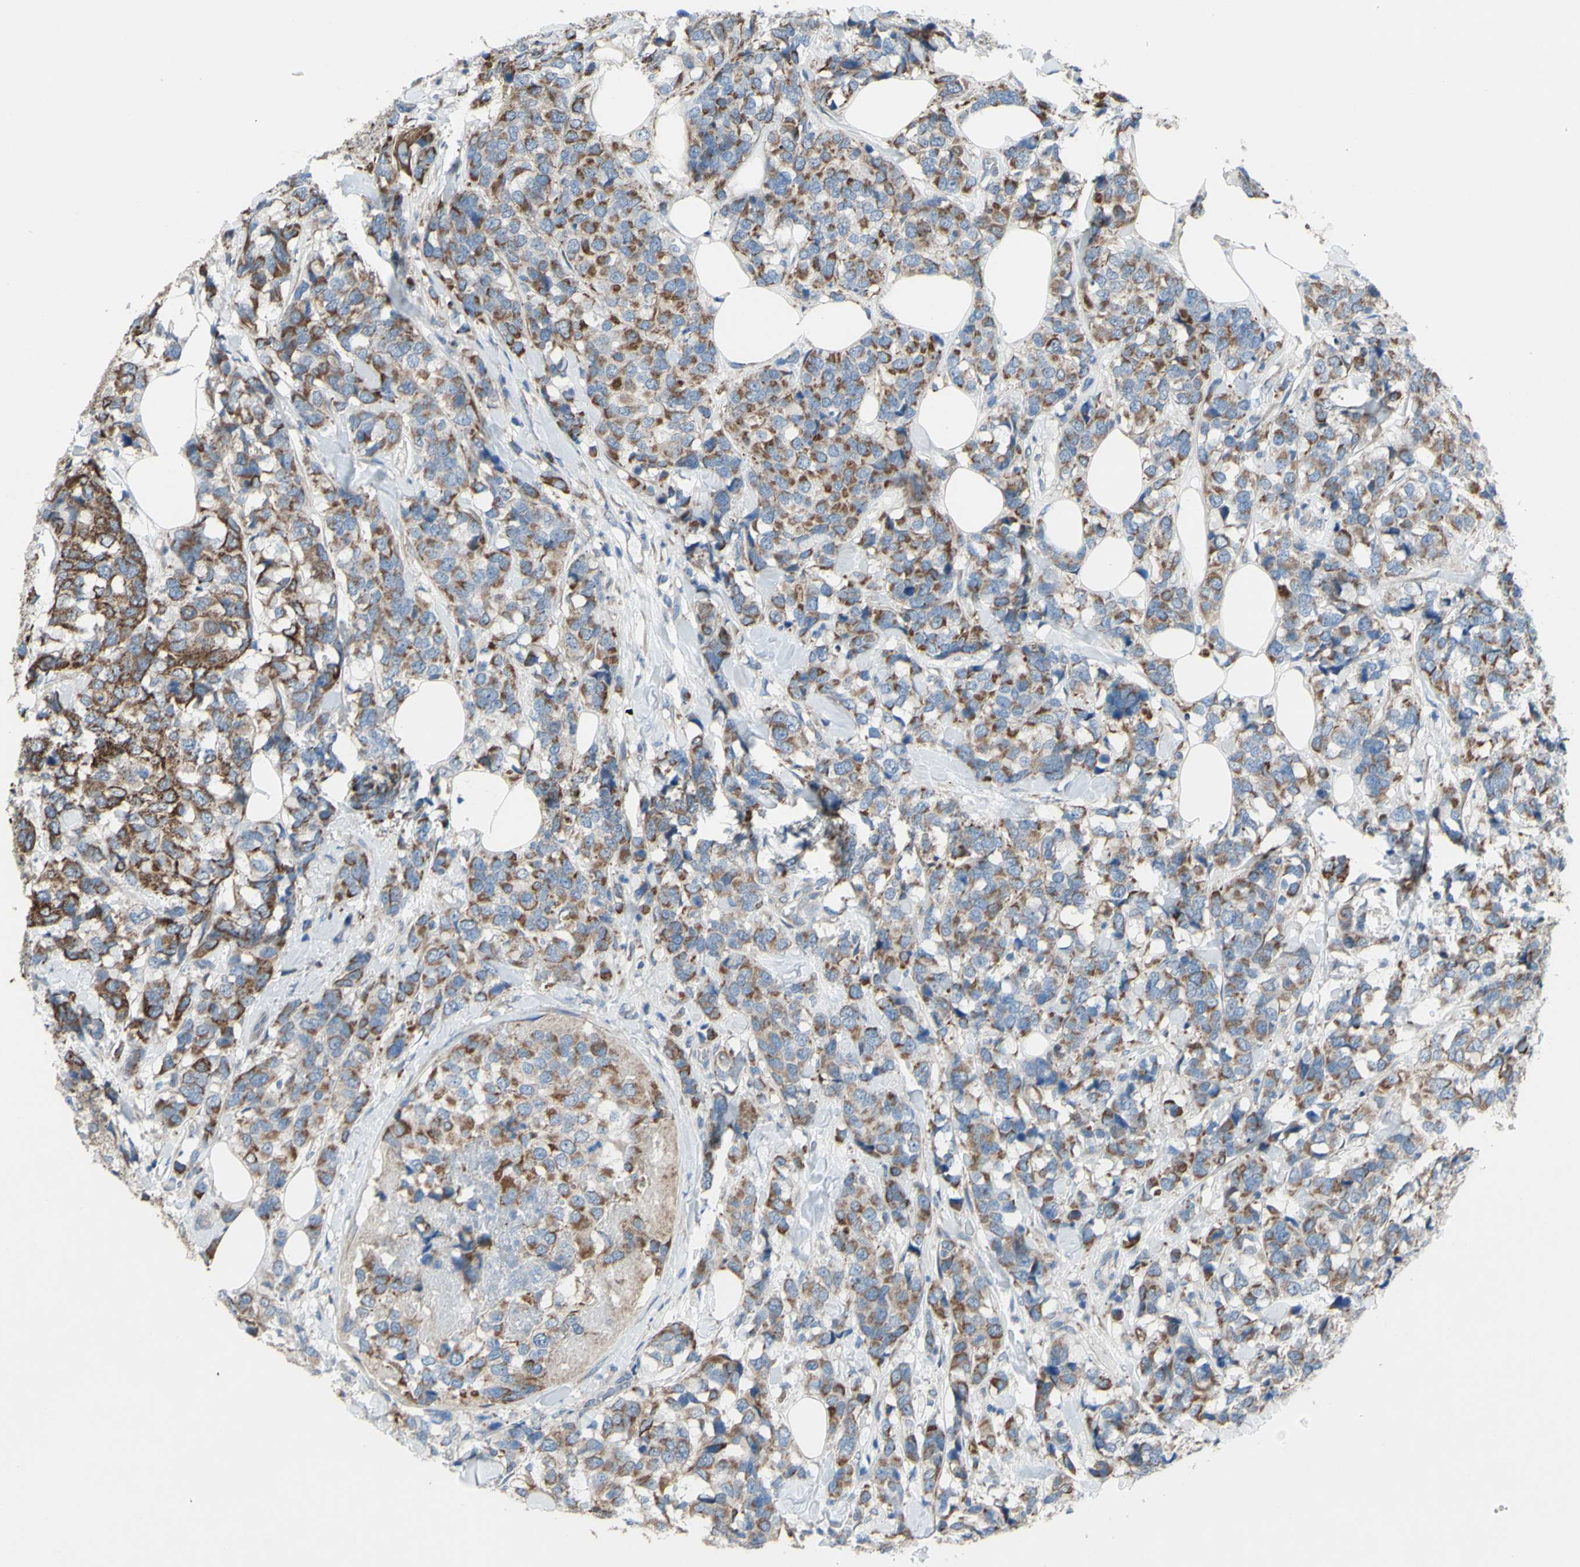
{"staining": {"intensity": "strong", "quantity": ">75%", "location": "cytoplasmic/membranous"}, "tissue": "breast cancer", "cell_type": "Tumor cells", "image_type": "cancer", "snomed": [{"axis": "morphology", "description": "Lobular carcinoma"}, {"axis": "topography", "description": "Breast"}], "caption": "High-power microscopy captured an IHC micrograph of lobular carcinoma (breast), revealing strong cytoplasmic/membranous positivity in approximately >75% of tumor cells.", "gene": "GRAMD2B", "patient": {"sex": "female", "age": 59}}